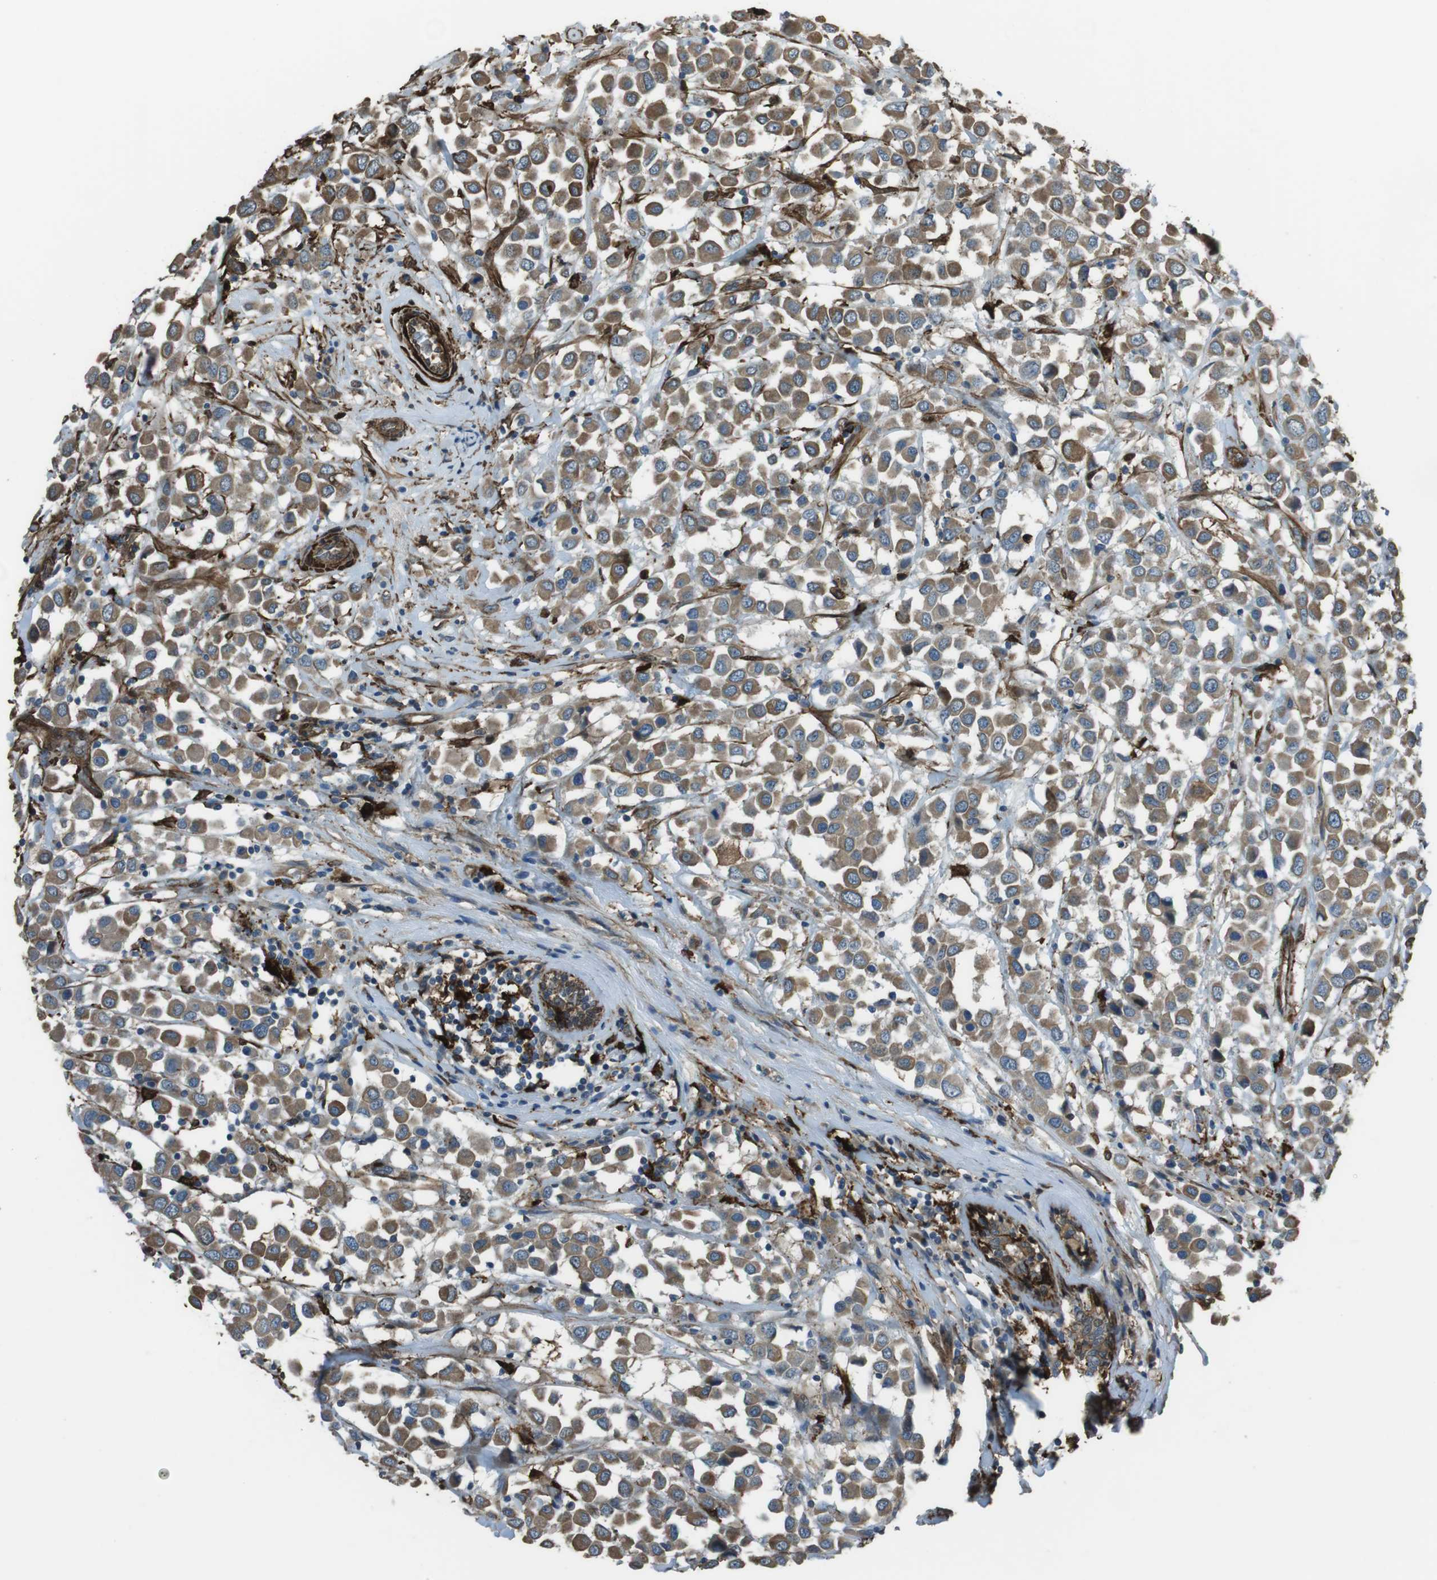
{"staining": {"intensity": "moderate", "quantity": ">75%", "location": "cytoplasmic/membranous"}, "tissue": "breast cancer", "cell_type": "Tumor cells", "image_type": "cancer", "snomed": [{"axis": "morphology", "description": "Duct carcinoma"}, {"axis": "topography", "description": "Breast"}], "caption": "A photomicrograph showing moderate cytoplasmic/membranous positivity in approximately >75% of tumor cells in breast cancer, as visualized by brown immunohistochemical staining.", "gene": "SFT2D1", "patient": {"sex": "female", "age": 61}}